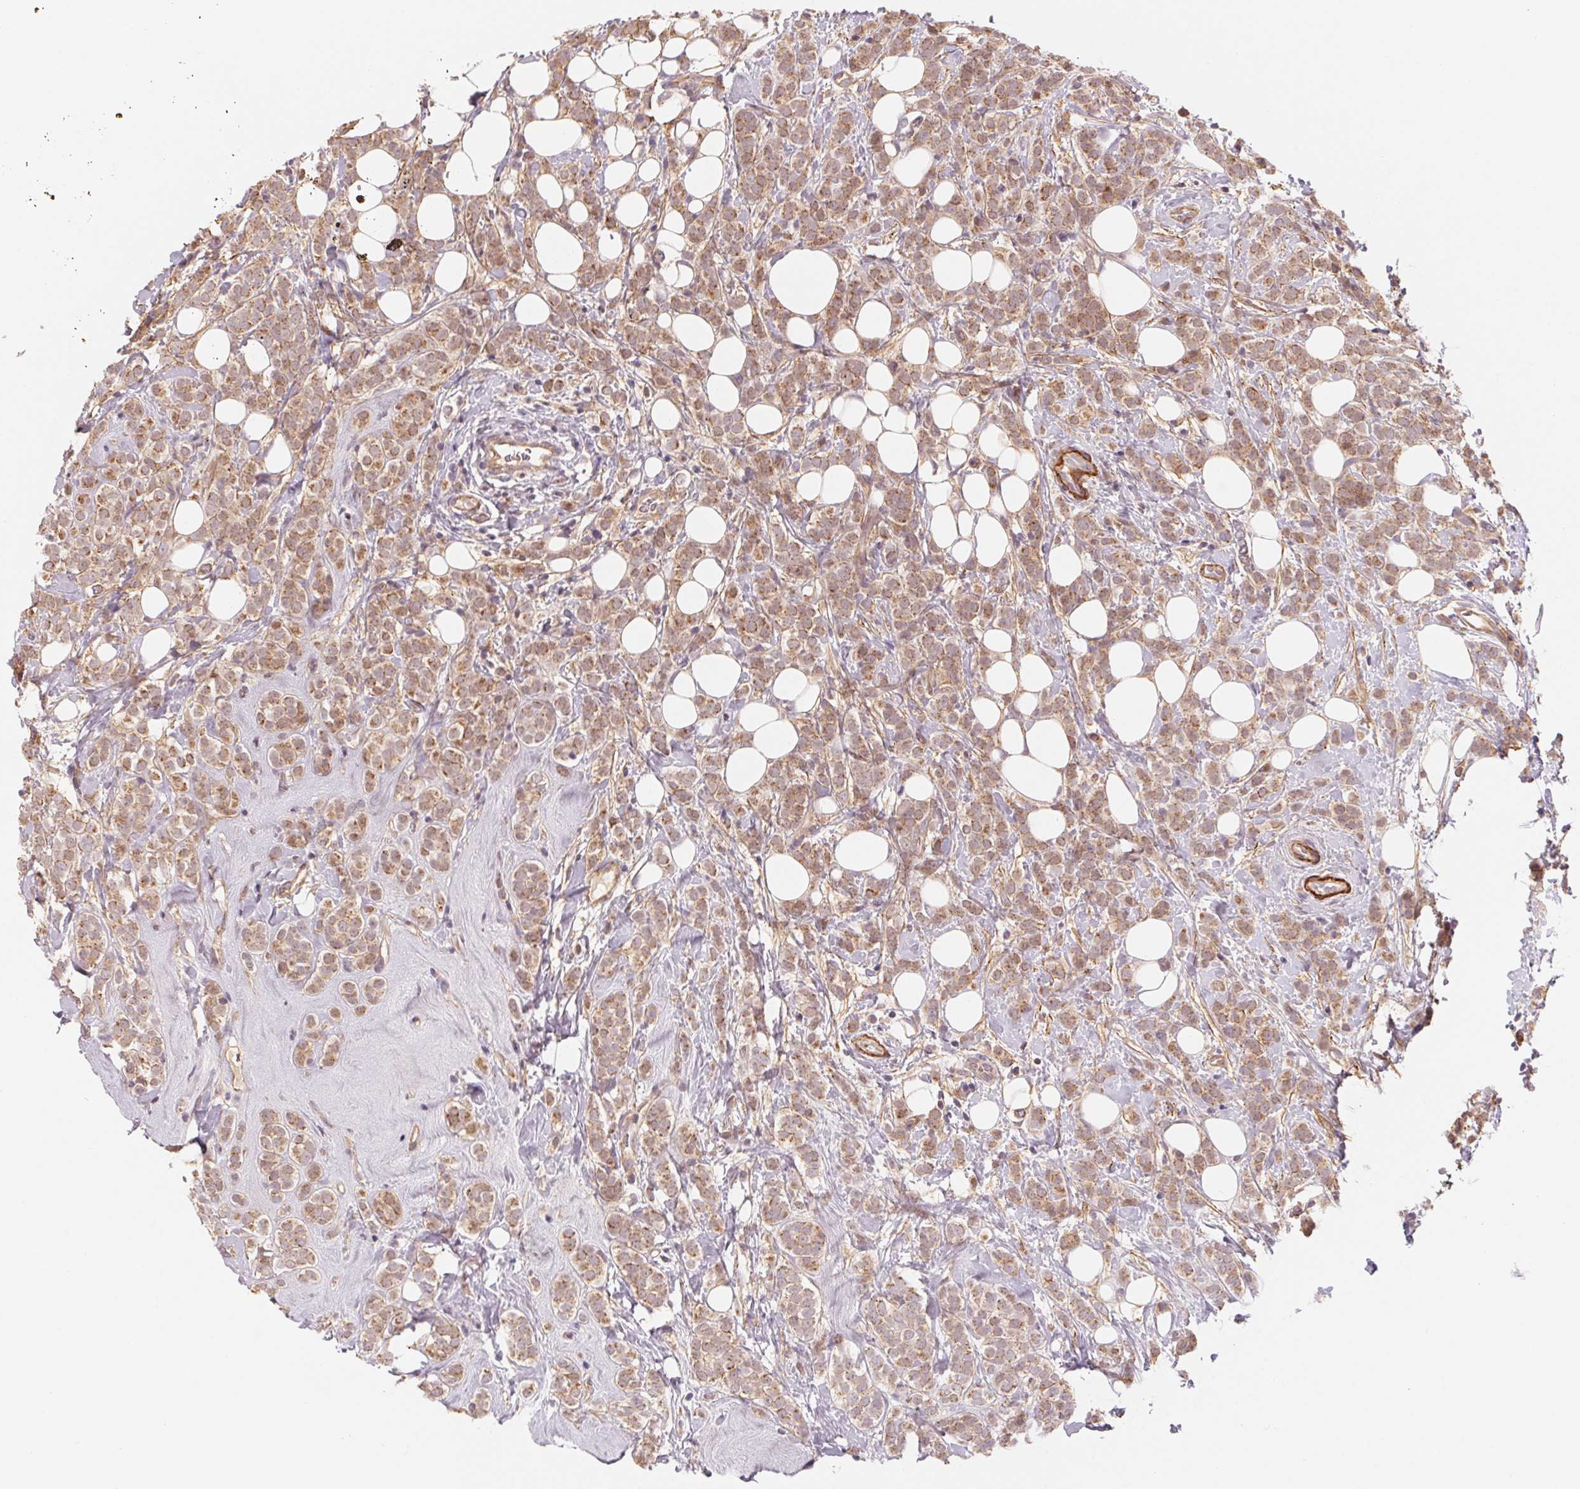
{"staining": {"intensity": "moderate", "quantity": ">75%", "location": "cytoplasmic/membranous"}, "tissue": "breast cancer", "cell_type": "Tumor cells", "image_type": "cancer", "snomed": [{"axis": "morphology", "description": "Lobular carcinoma"}, {"axis": "topography", "description": "Breast"}], "caption": "This micrograph reveals immunohistochemistry (IHC) staining of human breast cancer, with medium moderate cytoplasmic/membranous positivity in about >75% of tumor cells.", "gene": "CCDC112", "patient": {"sex": "female", "age": 49}}